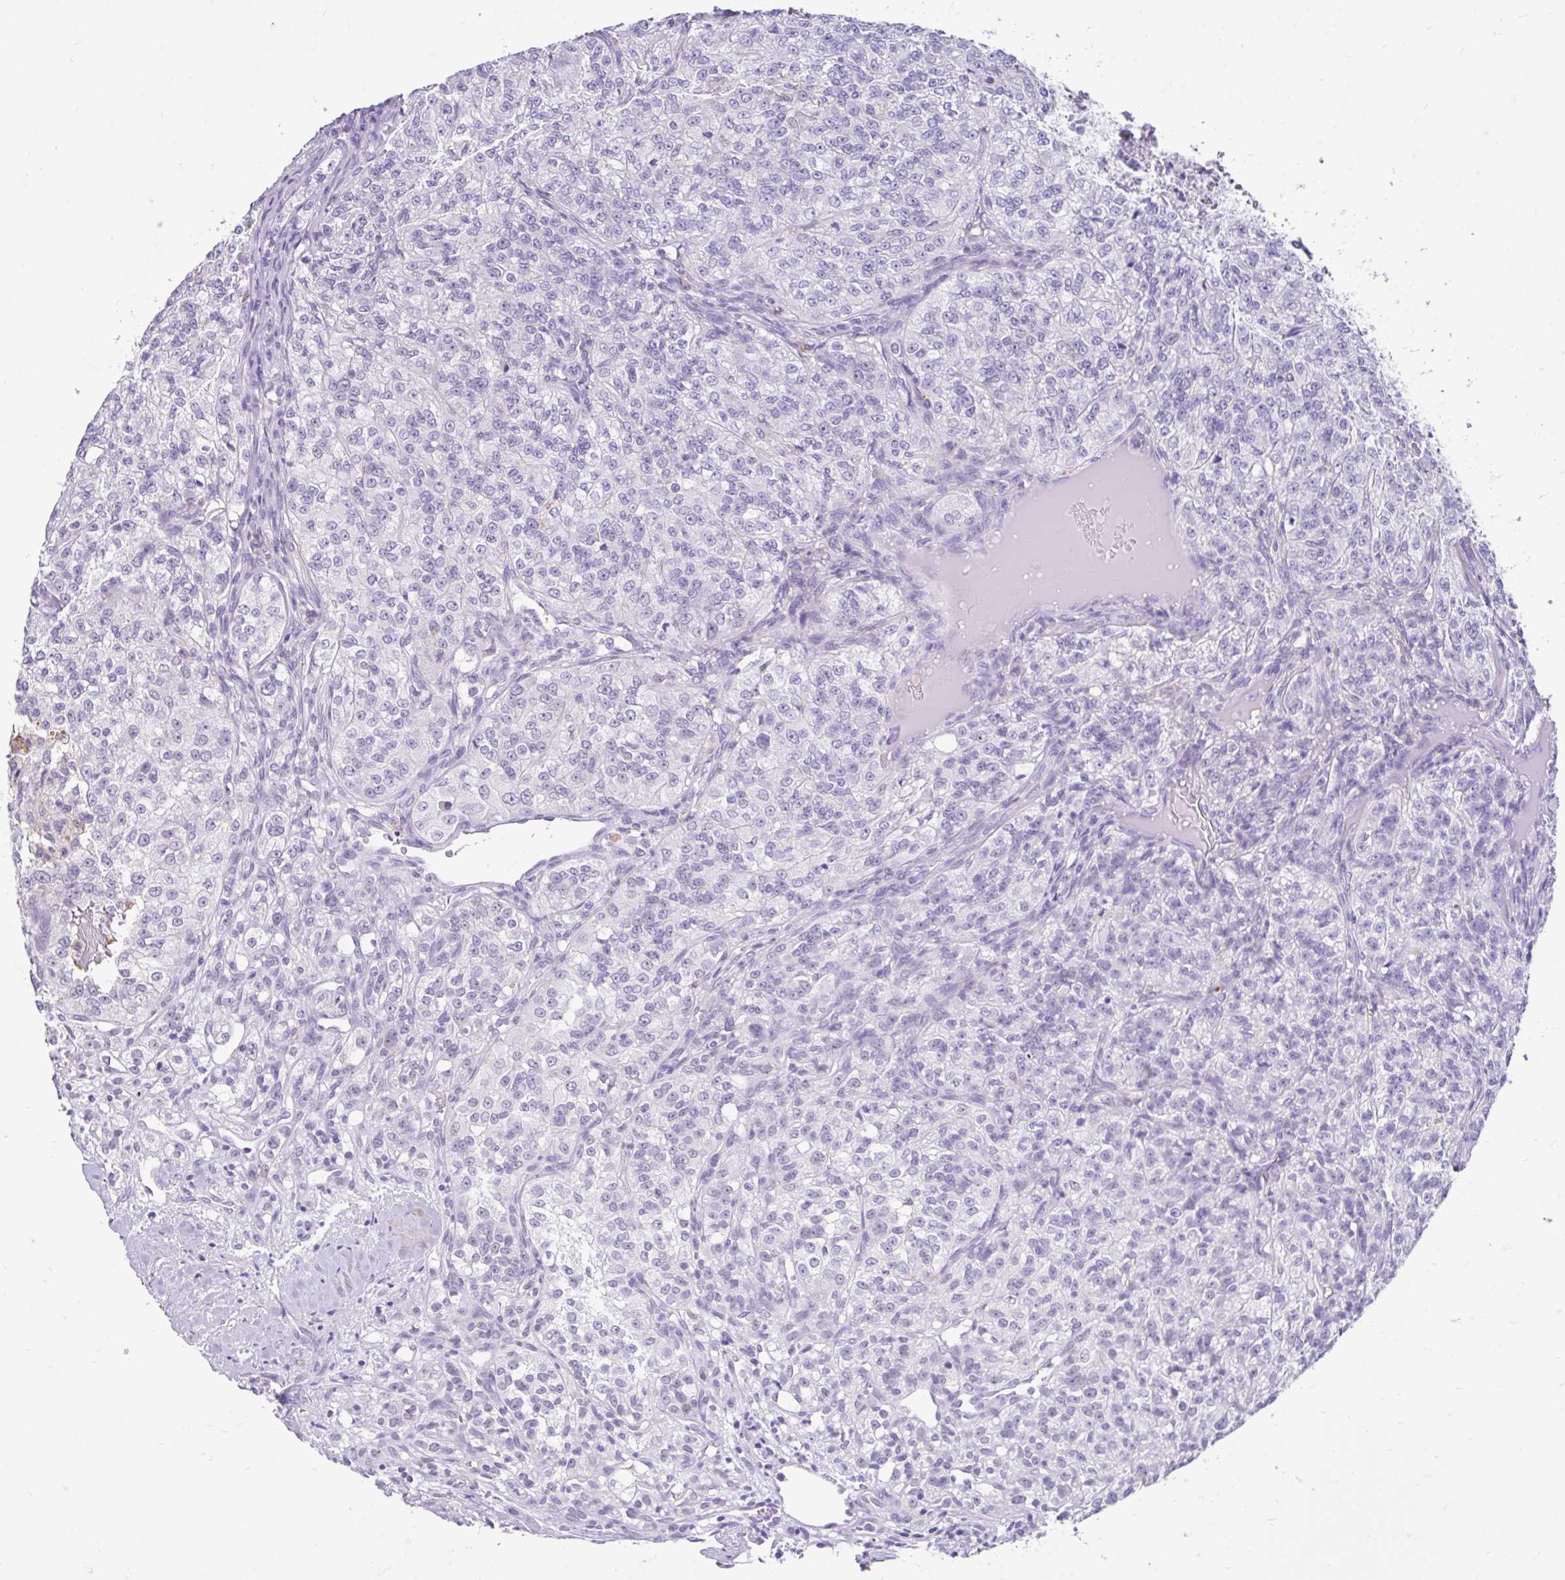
{"staining": {"intensity": "negative", "quantity": "none", "location": "none"}, "tissue": "renal cancer", "cell_type": "Tumor cells", "image_type": "cancer", "snomed": [{"axis": "morphology", "description": "Adenocarcinoma, NOS"}, {"axis": "topography", "description": "Kidney"}], "caption": "This is a image of immunohistochemistry (IHC) staining of renal cancer (adenocarcinoma), which shows no expression in tumor cells.", "gene": "DCAF17", "patient": {"sex": "female", "age": 63}}